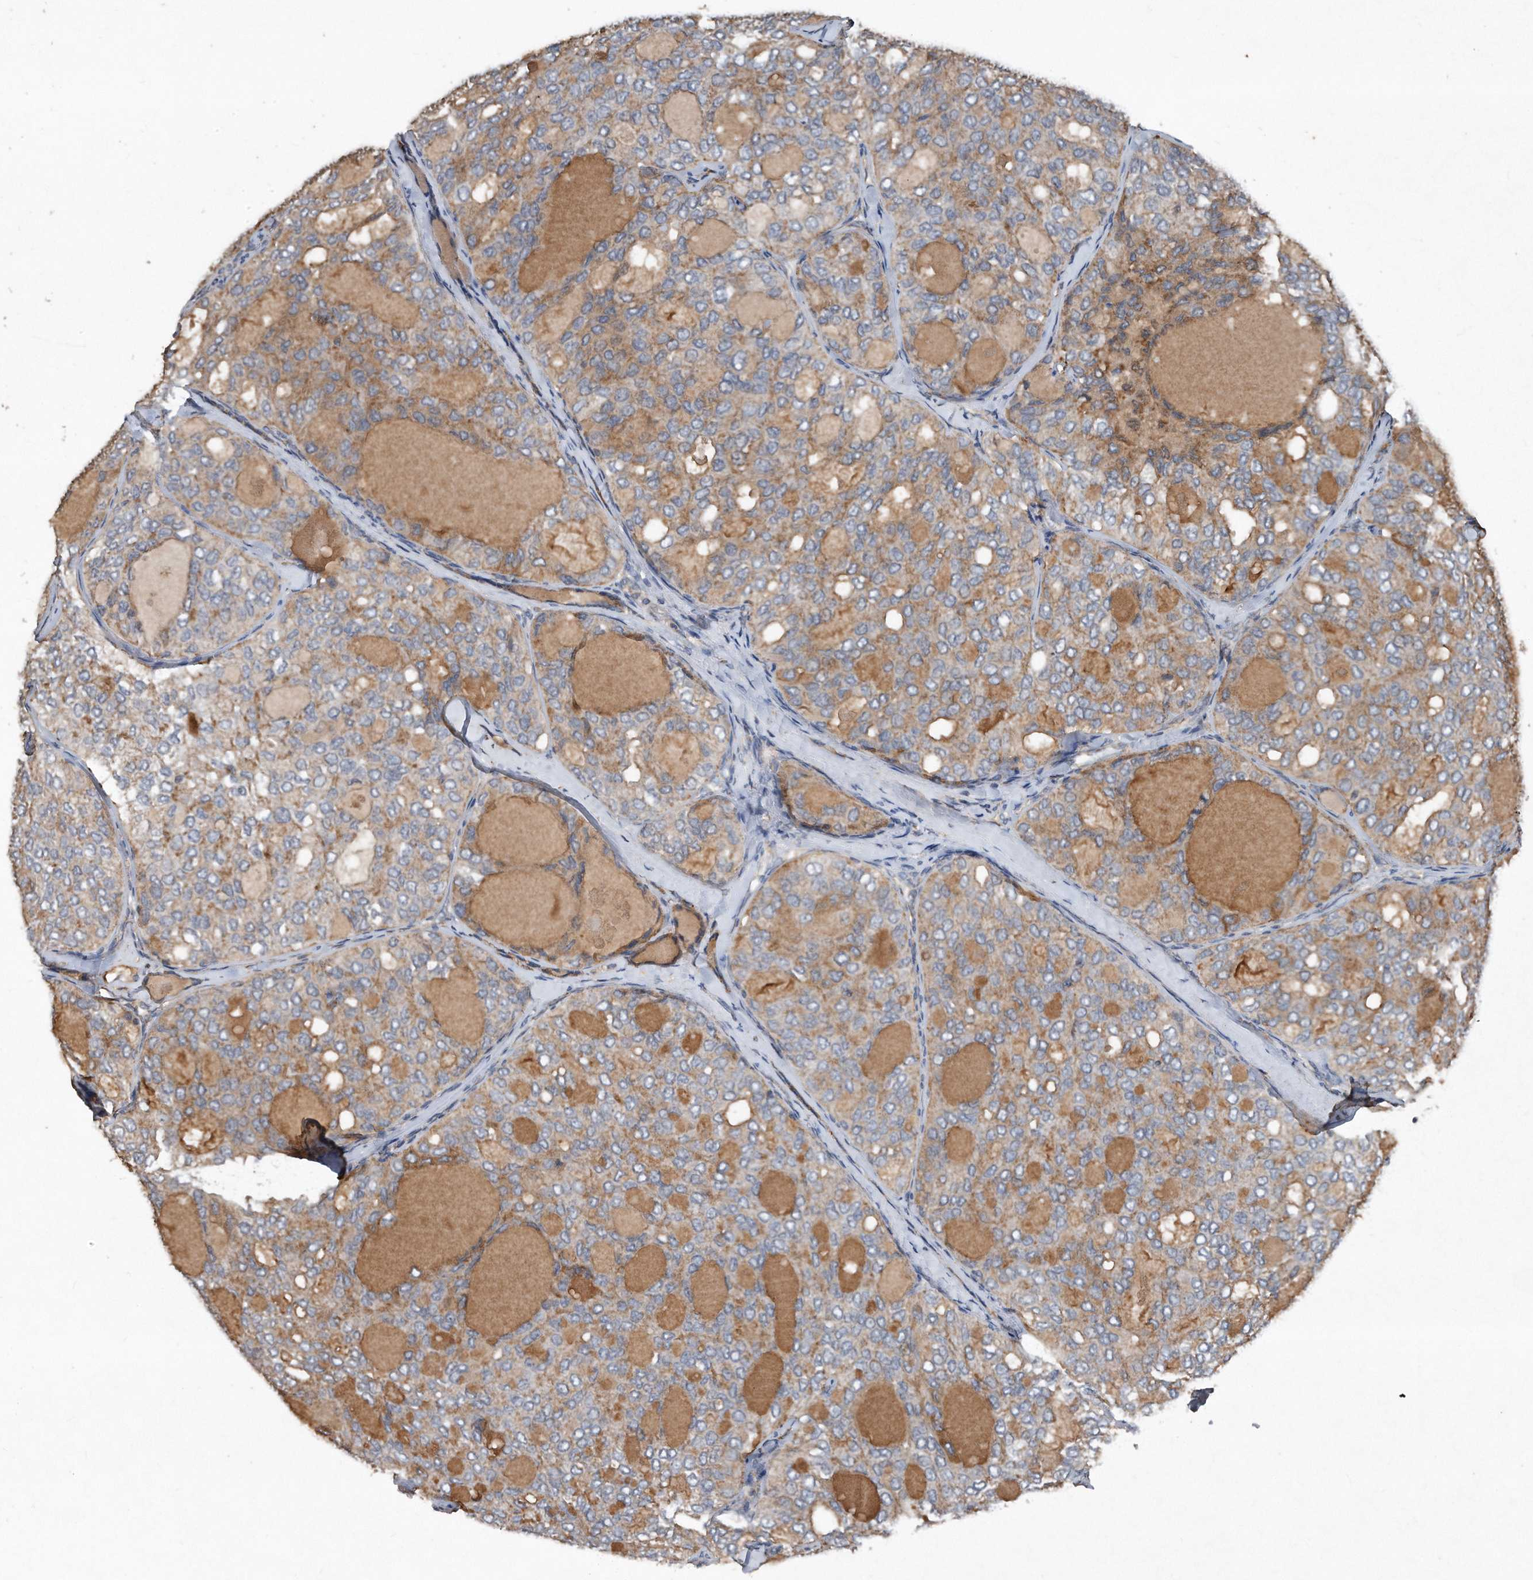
{"staining": {"intensity": "negative", "quantity": "none", "location": "none"}, "tissue": "thyroid cancer", "cell_type": "Tumor cells", "image_type": "cancer", "snomed": [{"axis": "morphology", "description": "Follicular adenoma carcinoma, NOS"}, {"axis": "topography", "description": "Thyroid gland"}], "caption": "Thyroid follicular adenoma carcinoma was stained to show a protein in brown. There is no significant positivity in tumor cells.", "gene": "SDHA", "patient": {"sex": "male", "age": 75}}